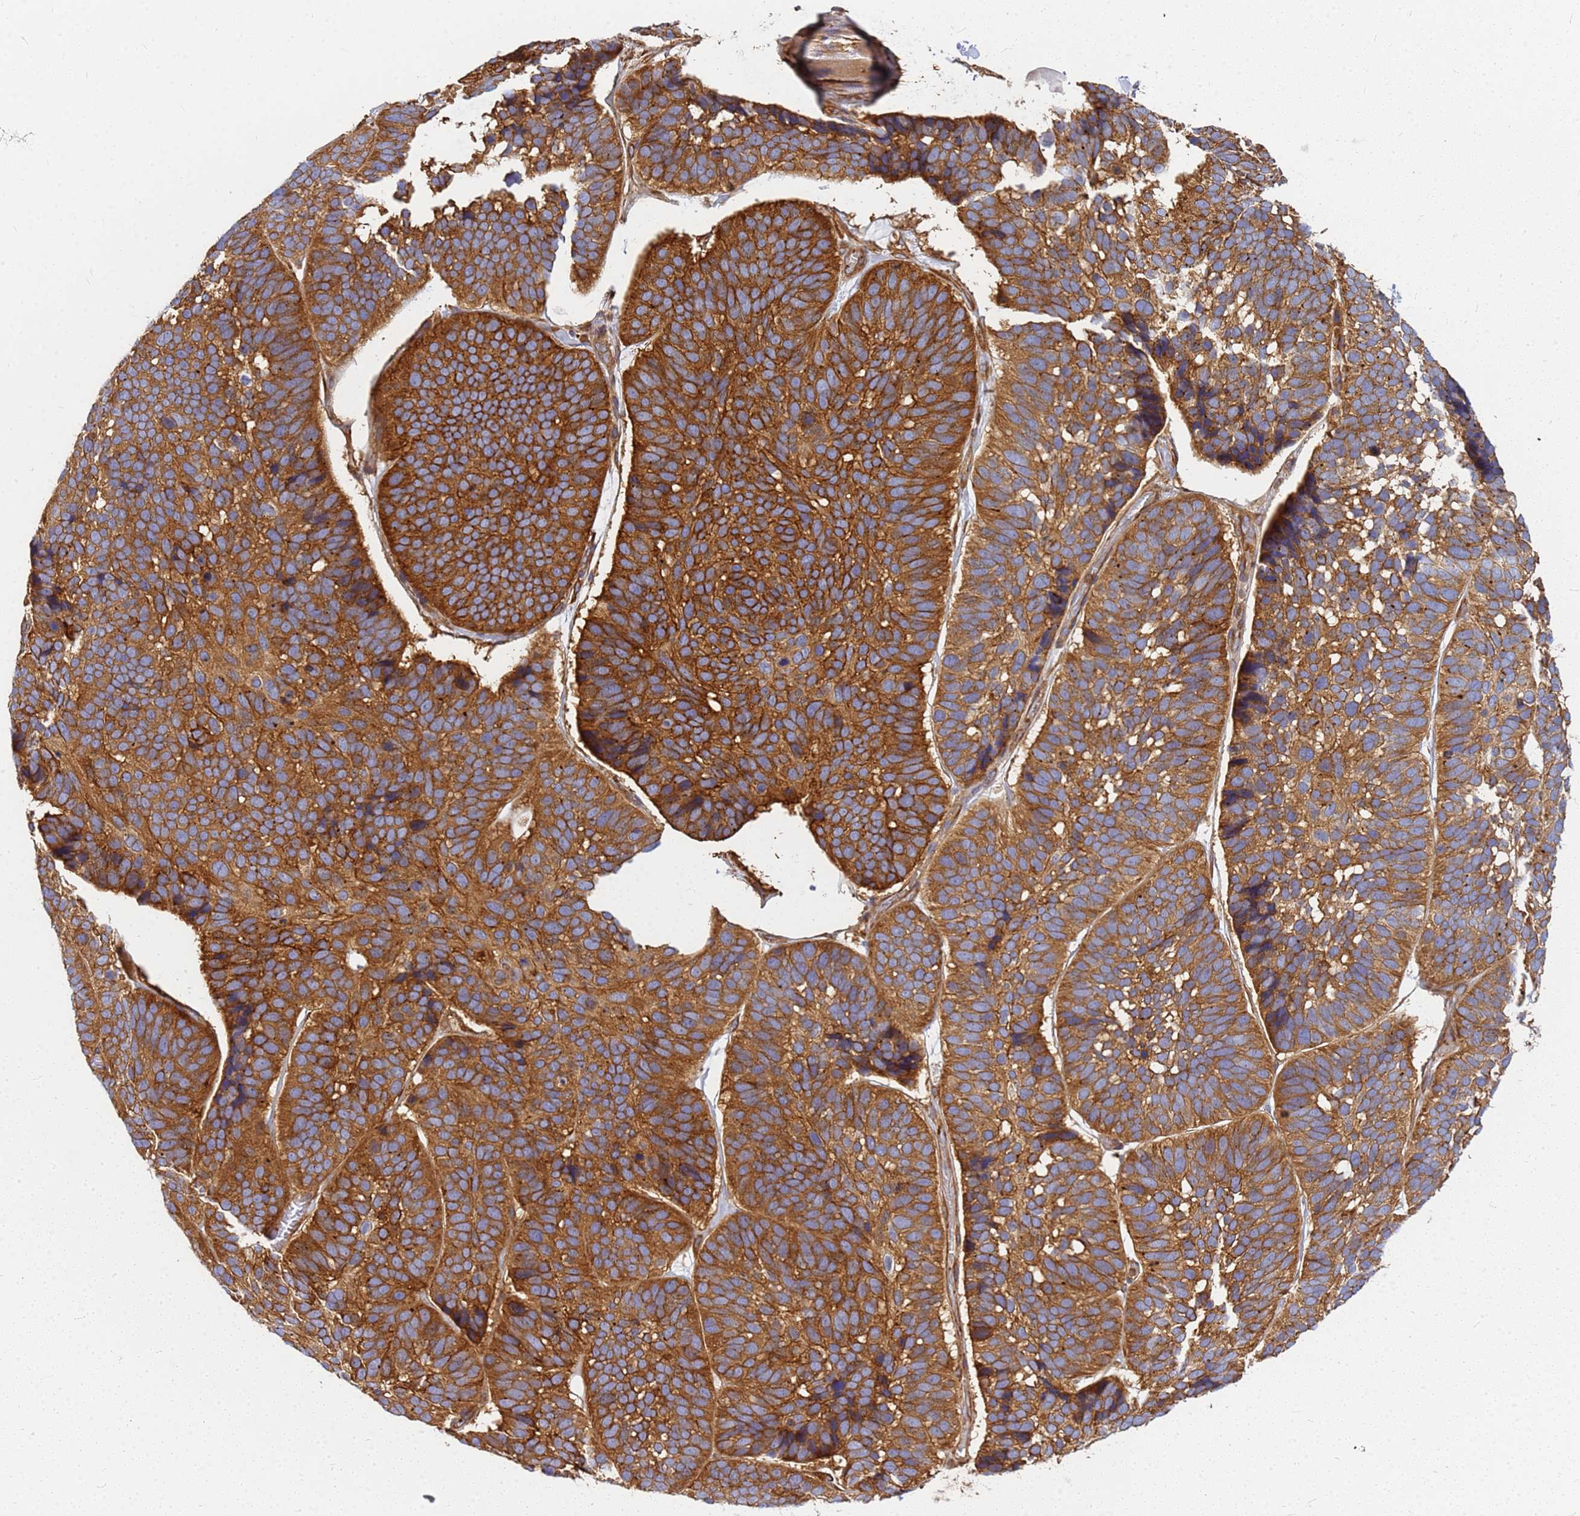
{"staining": {"intensity": "strong", "quantity": ">75%", "location": "cytoplasmic/membranous"}, "tissue": "skin cancer", "cell_type": "Tumor cells", "image_type": "cancer", "snomed": [{"axis": "morphology", "description": "Basal cell carcinoma"}, {"axis": "topography", "description": "Skin"}], "caption": "Basal cell carcinoma (skin) tissue demonstrates strong cytoplasmic/membranous positivity in approximately >75% of tumor cells, visualized by immunohistochemistry.", "gene": "C2CD5", "patient": {"sex": "male", "age": 62}}